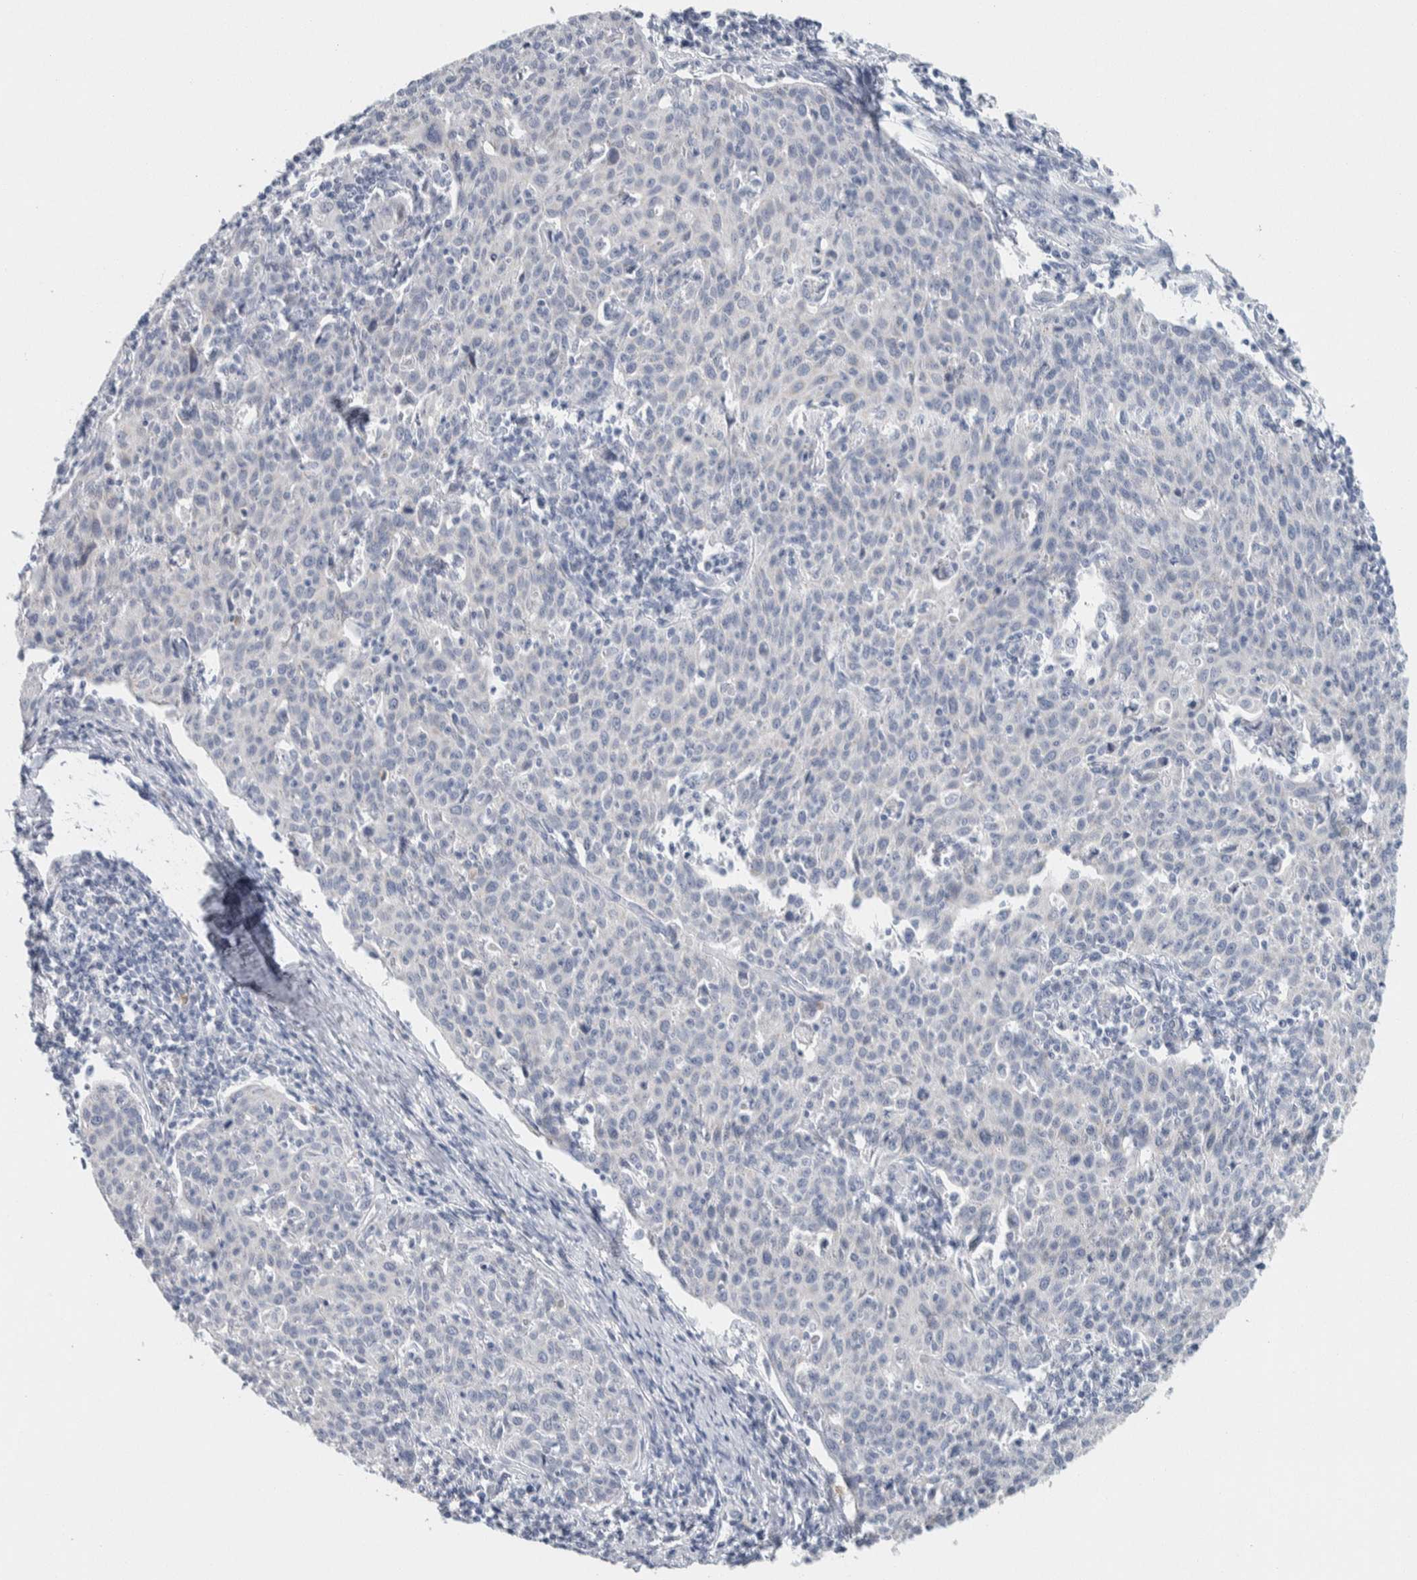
{"staining": {"intensity": "negative", "quantity": "none", "location": "none"}, "tissue": "cervical cancer", "cell_type": "Tumor cells", "image_type": "cancer", "snomed": [{"axis": "morphology", "description": "Squamous cell carcinoma, NOS"}, {"axis": "topography", "description": "Cervix"}], "caption": "Immunohistochemistry (IHC) image of cervical cancer stained for a protein (brown), which reveals no expression in tumor cells.", "gene": "SCN2A", "patient": {"sex": "female", "age": 38}}